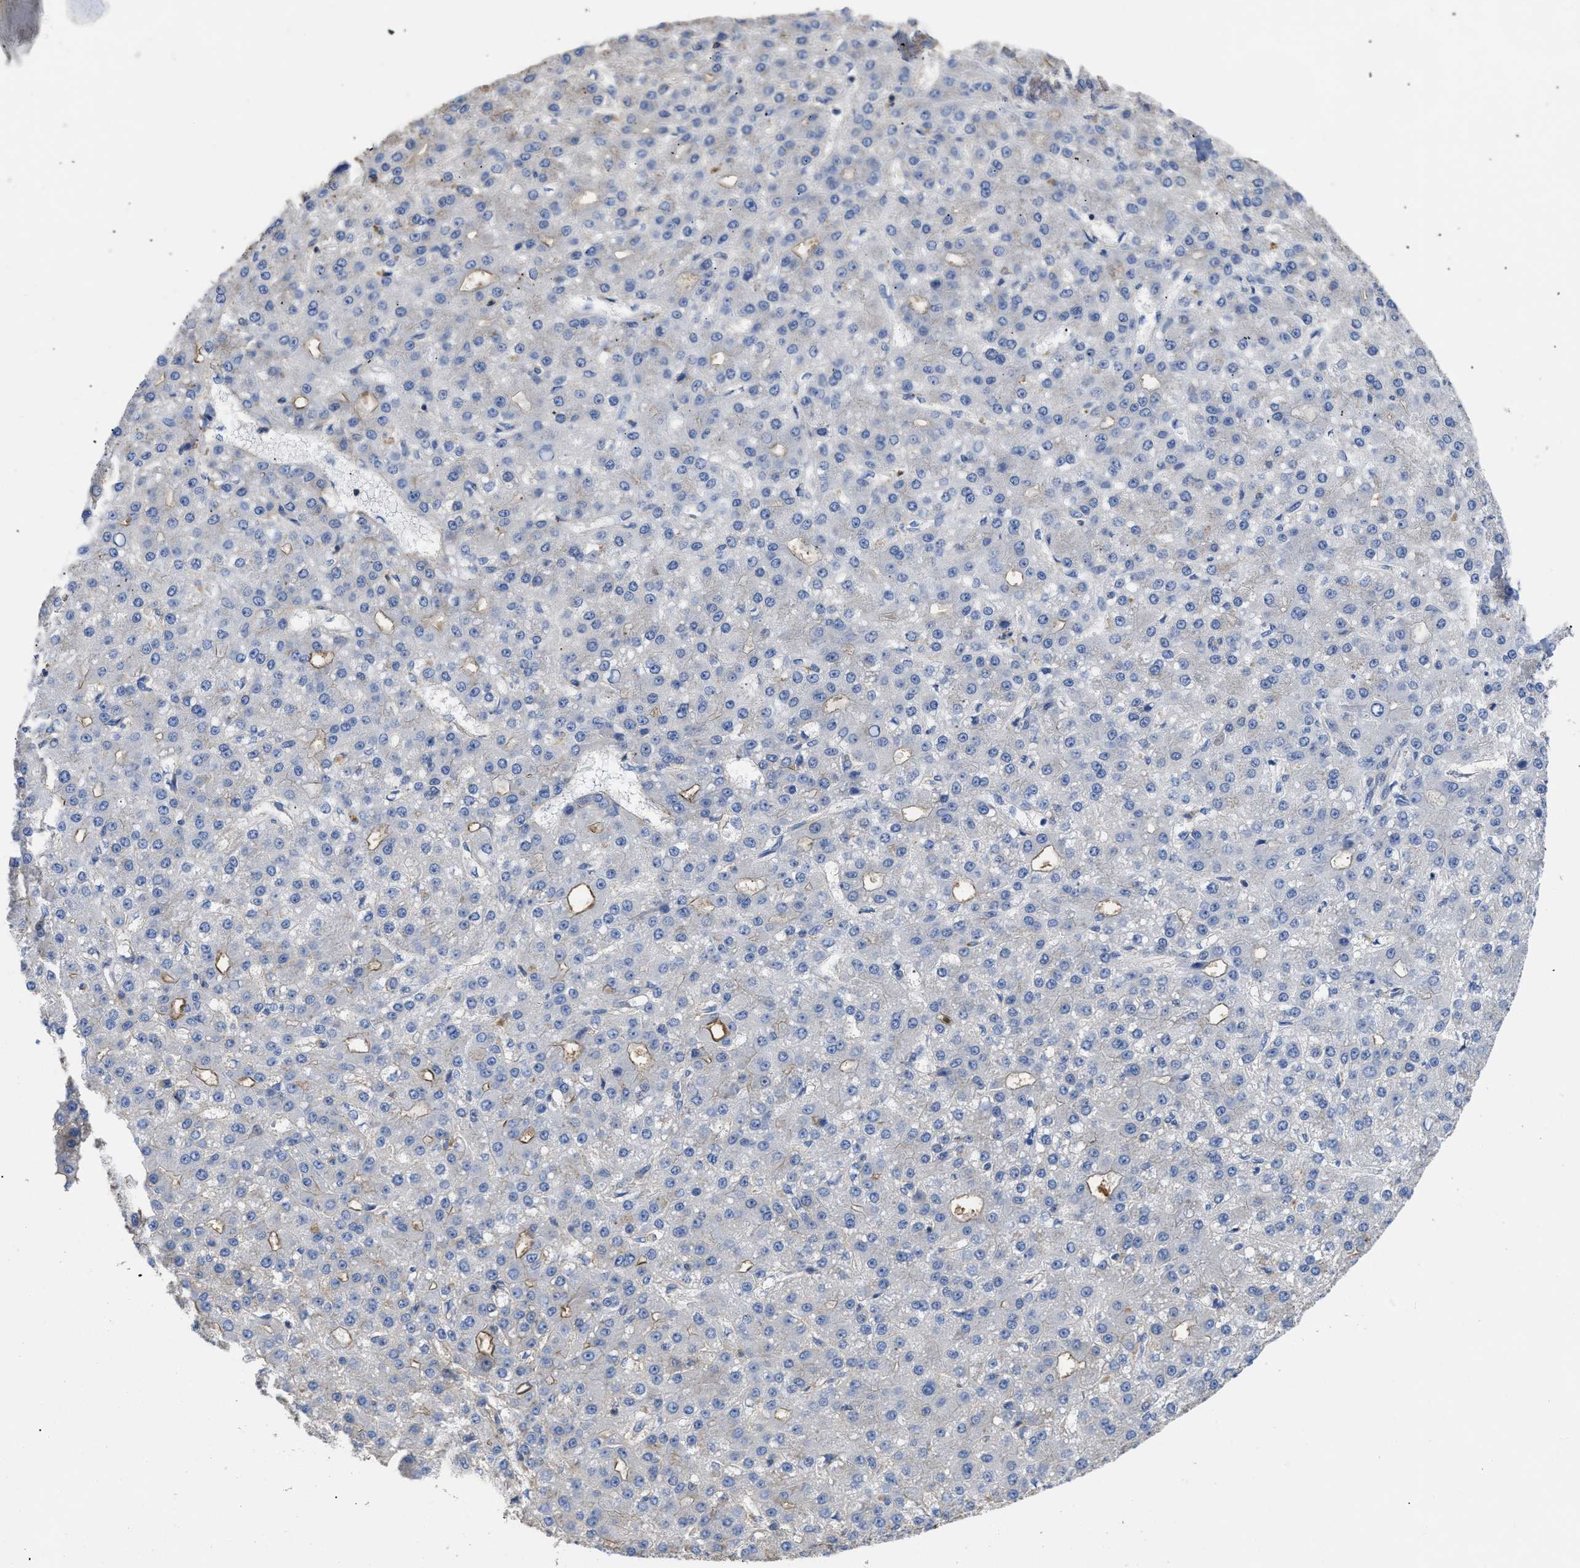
{"staining": {"intensity": "negative", "quantity": "none", "location": "none"}, "tissue": "liver cancer", "cell_type": "Tumor cells", "image_type": "cancer", "snomed": [{"axis": "morphology", "description": "Carcinoma, Hepatocellular, NOS"}, {"axis": "topography", "description": "Liver"}], "caption": "This is an immunohistochemistry micrograph of hepatocellular carcinoma (liver). There is no expression in tumor cells.", "gene": "USP4", "patient": {"sex": "male", "age": 67}}